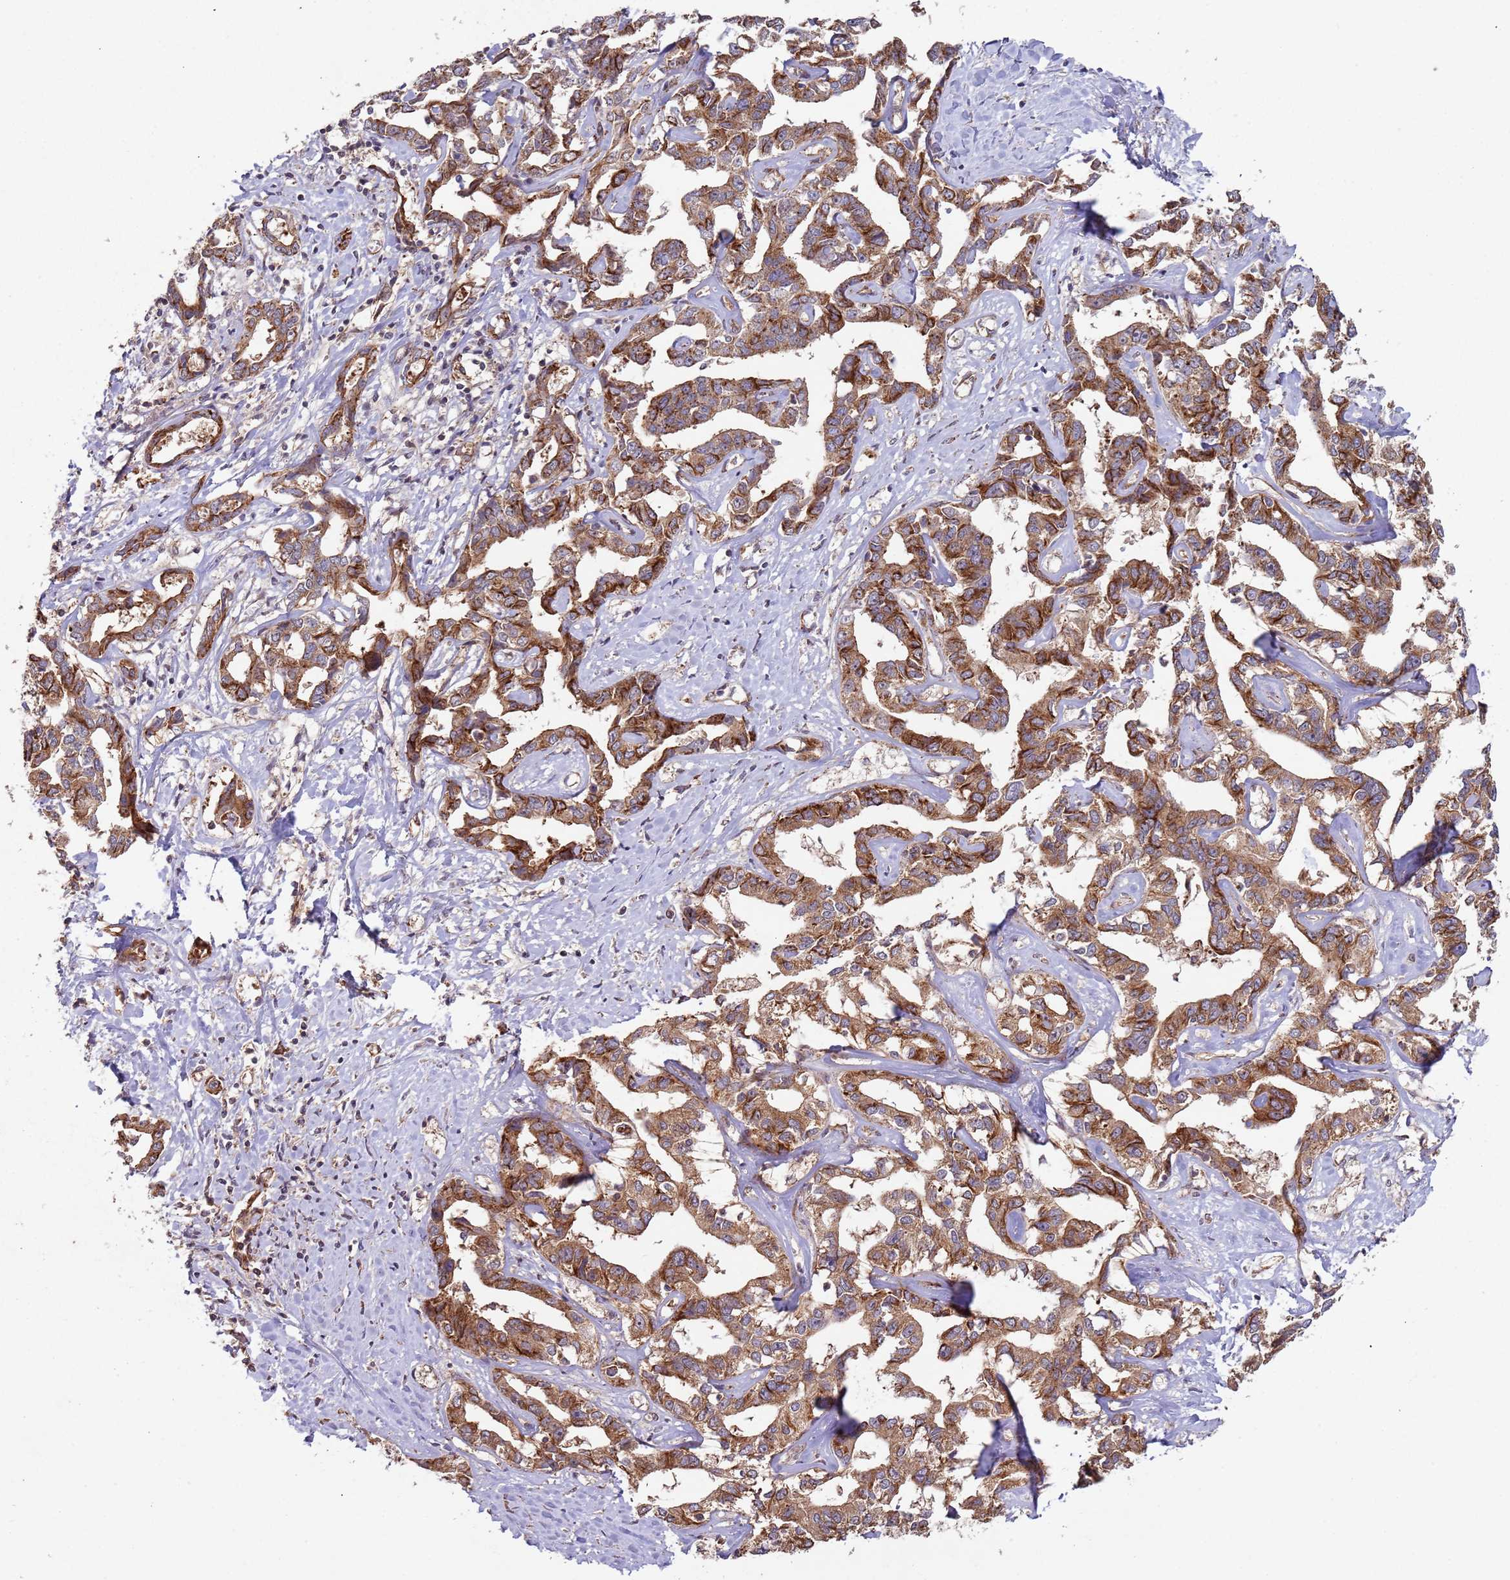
{"staining": {"intensity": "strong", "quantity": ">75%", "location": "cytoplasmic/membranous"}, "tissue": "liver cancer", "cell_type": "Tumor cells", "image_type": "cancer", "snomed": [{"axis": "morphology", "description": "Cholangiocarcinoma"}, {"axis": "topography", "description": "Liver"}], "caption": "About >75% of tumor cells in cholangiocarcinoma (liver) demonstrate strong cytoplasmic/membranous protein expression as visualized by brown immunohistochemical staining.", "gene": "KANSL1L", "patient": {"sex": "male", "age": 59}}